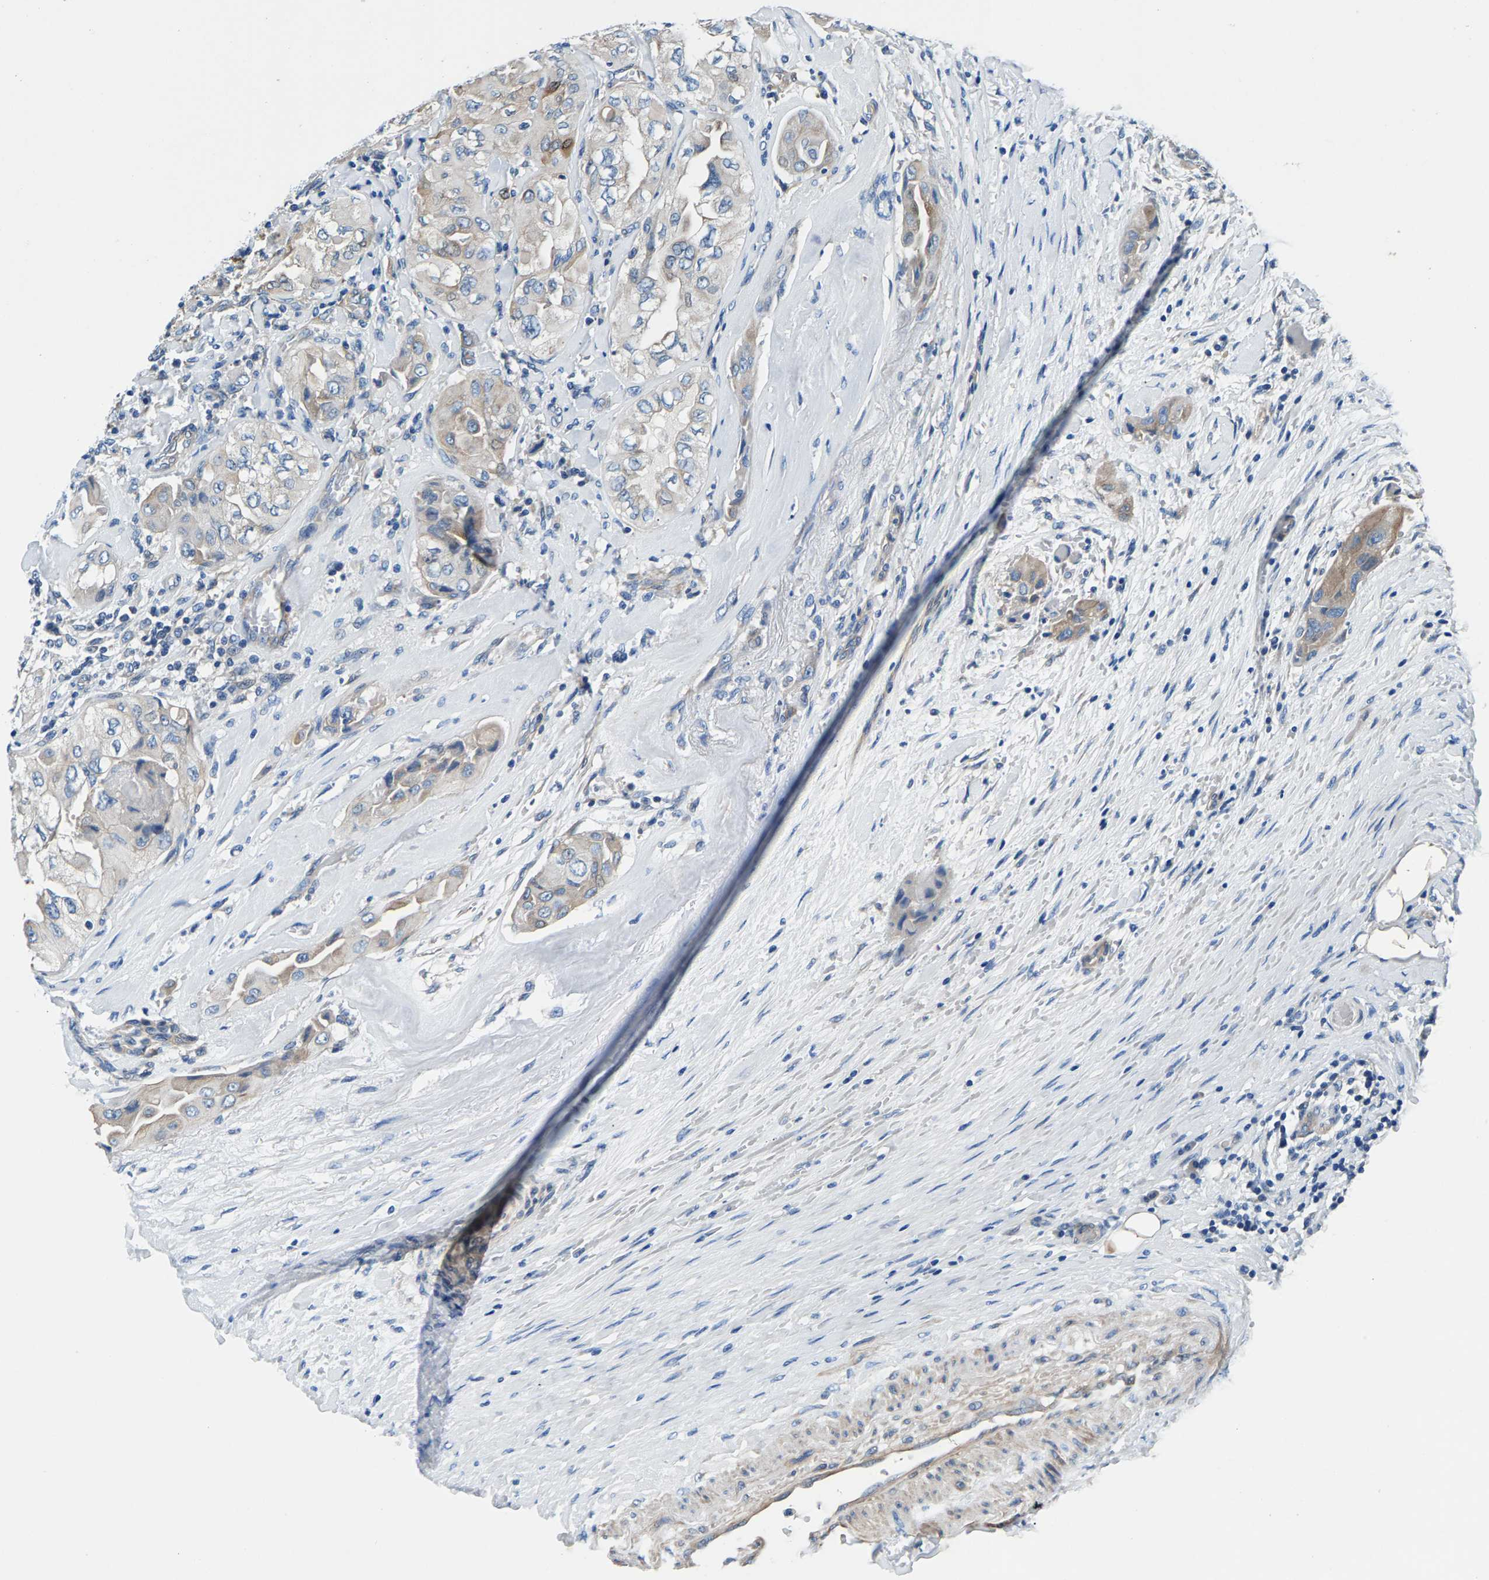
{"staining": {"intensity": "weak", "quantity": "25%-75%", "location": "cytoplasmic/membranous"}, "tissue": "thyroid cancer", "cell_type": "Tumor cells", "image_type": "cancer", "snomed": [{"axis": "morphology", "description": "Papillary adenocarcinoma, NOS"}, {"axis": "topography", "description": "Thyroid gland"}], "caption": "Weak cytoplasmic/membranous positivity is present in approximately 25%-75% of tumor cells in papillary adenocarcinoma (thyroid).", "gene": "CDRT4", "patient": {"sex": "female", "age": 59}}